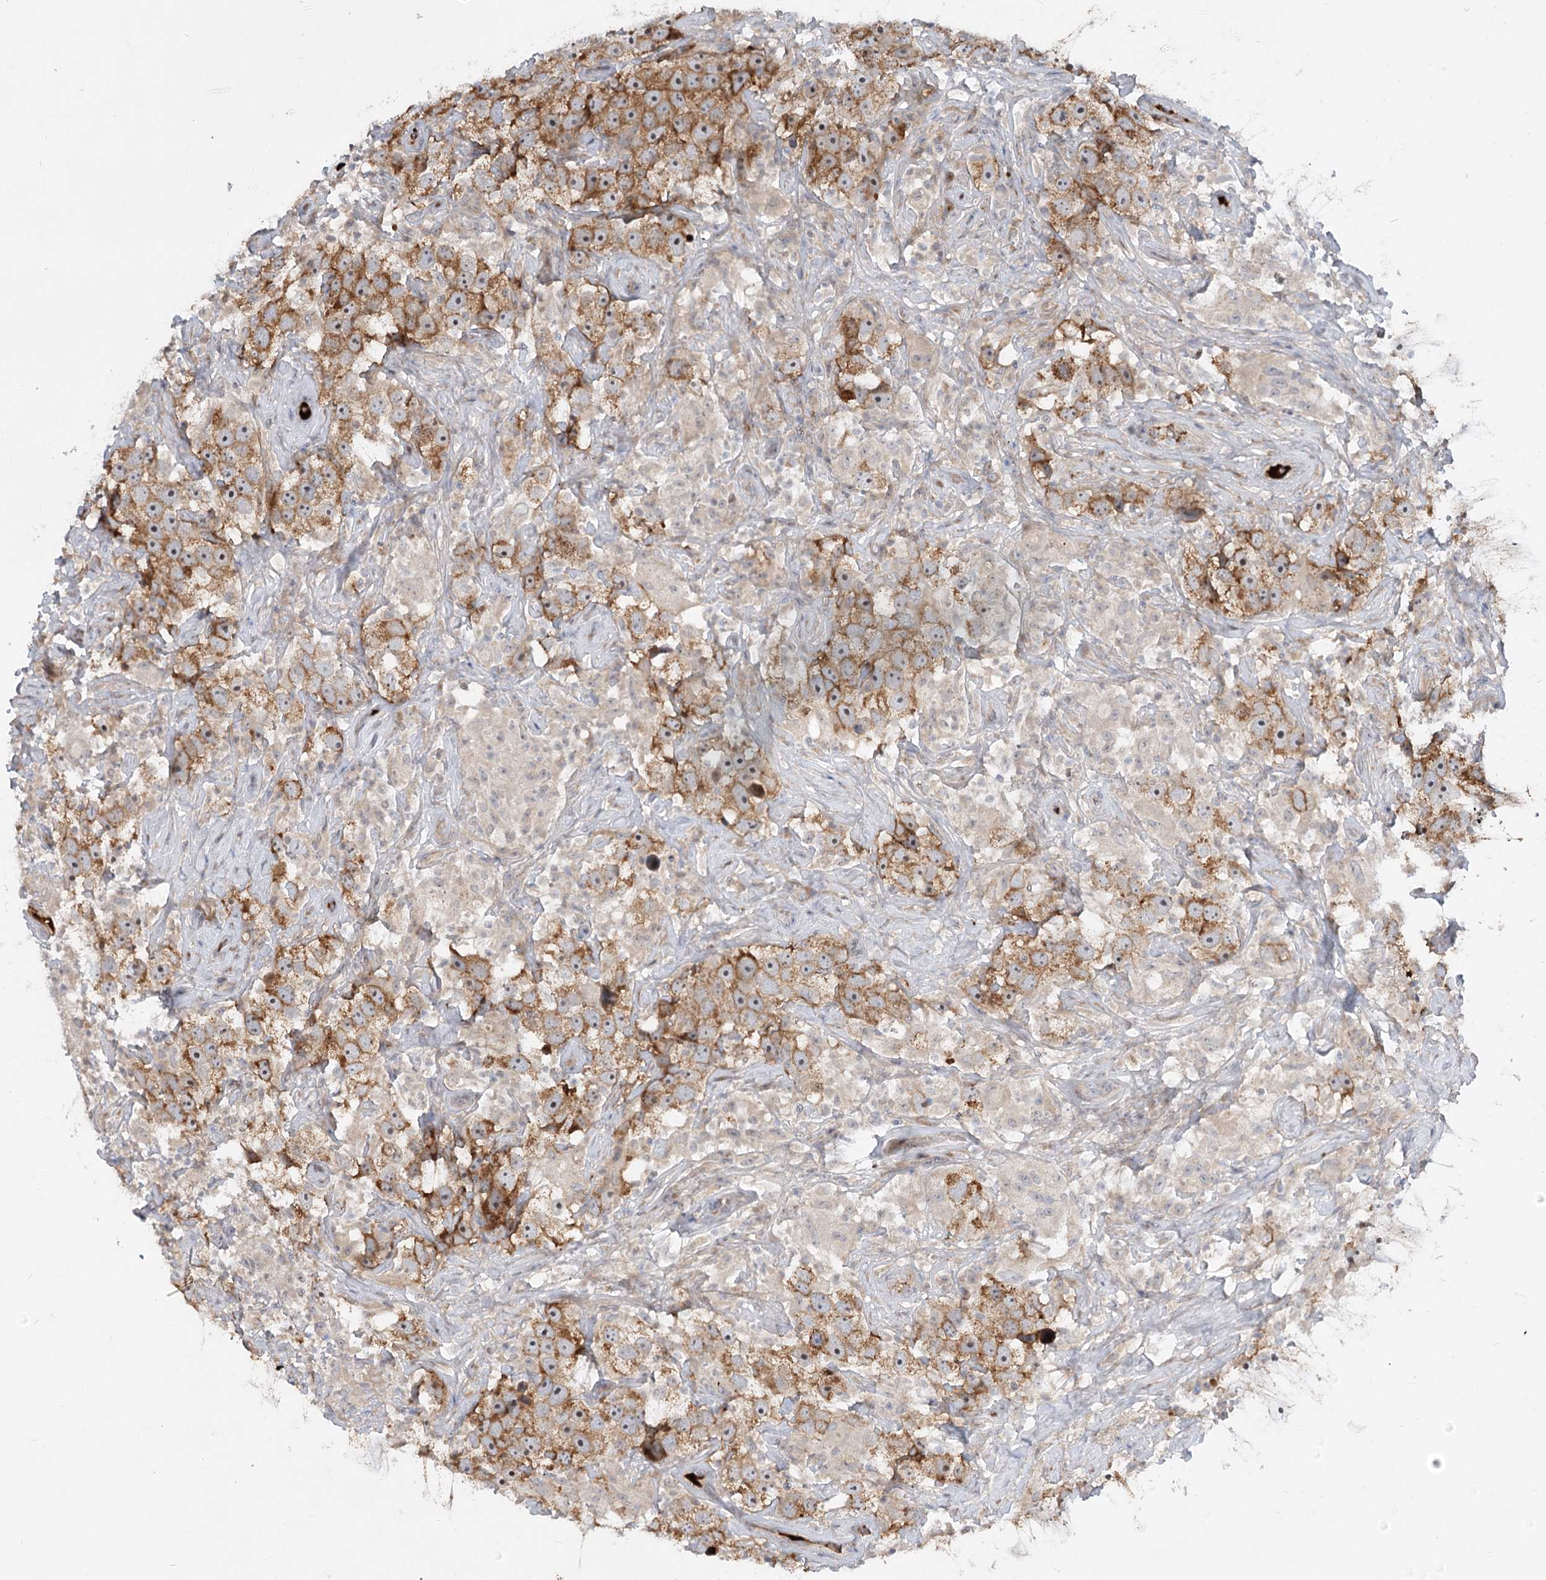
{"staining": {"intensity": "moderate", "quantity": ">75%", "location": "cytoplasmic/membranous"}, "tissue": "testis cancer", "cell_type": "Tumor cells", "image_type": "cancer", "snomed": [{"axis": "morphology", "description": "Seminoma, NOS"}, {"axis": "topography", "description": "Testis"}], "caption": "A high-resolution photomicrograph shows immunohistochemistry staining of seminoma (testis), which demonstrates moderate cytoplasmic/membranous positivity in approximately >75% of tumor cells.", "gene": "FGF19", "patient": {"sex": "male", "age": 49}}